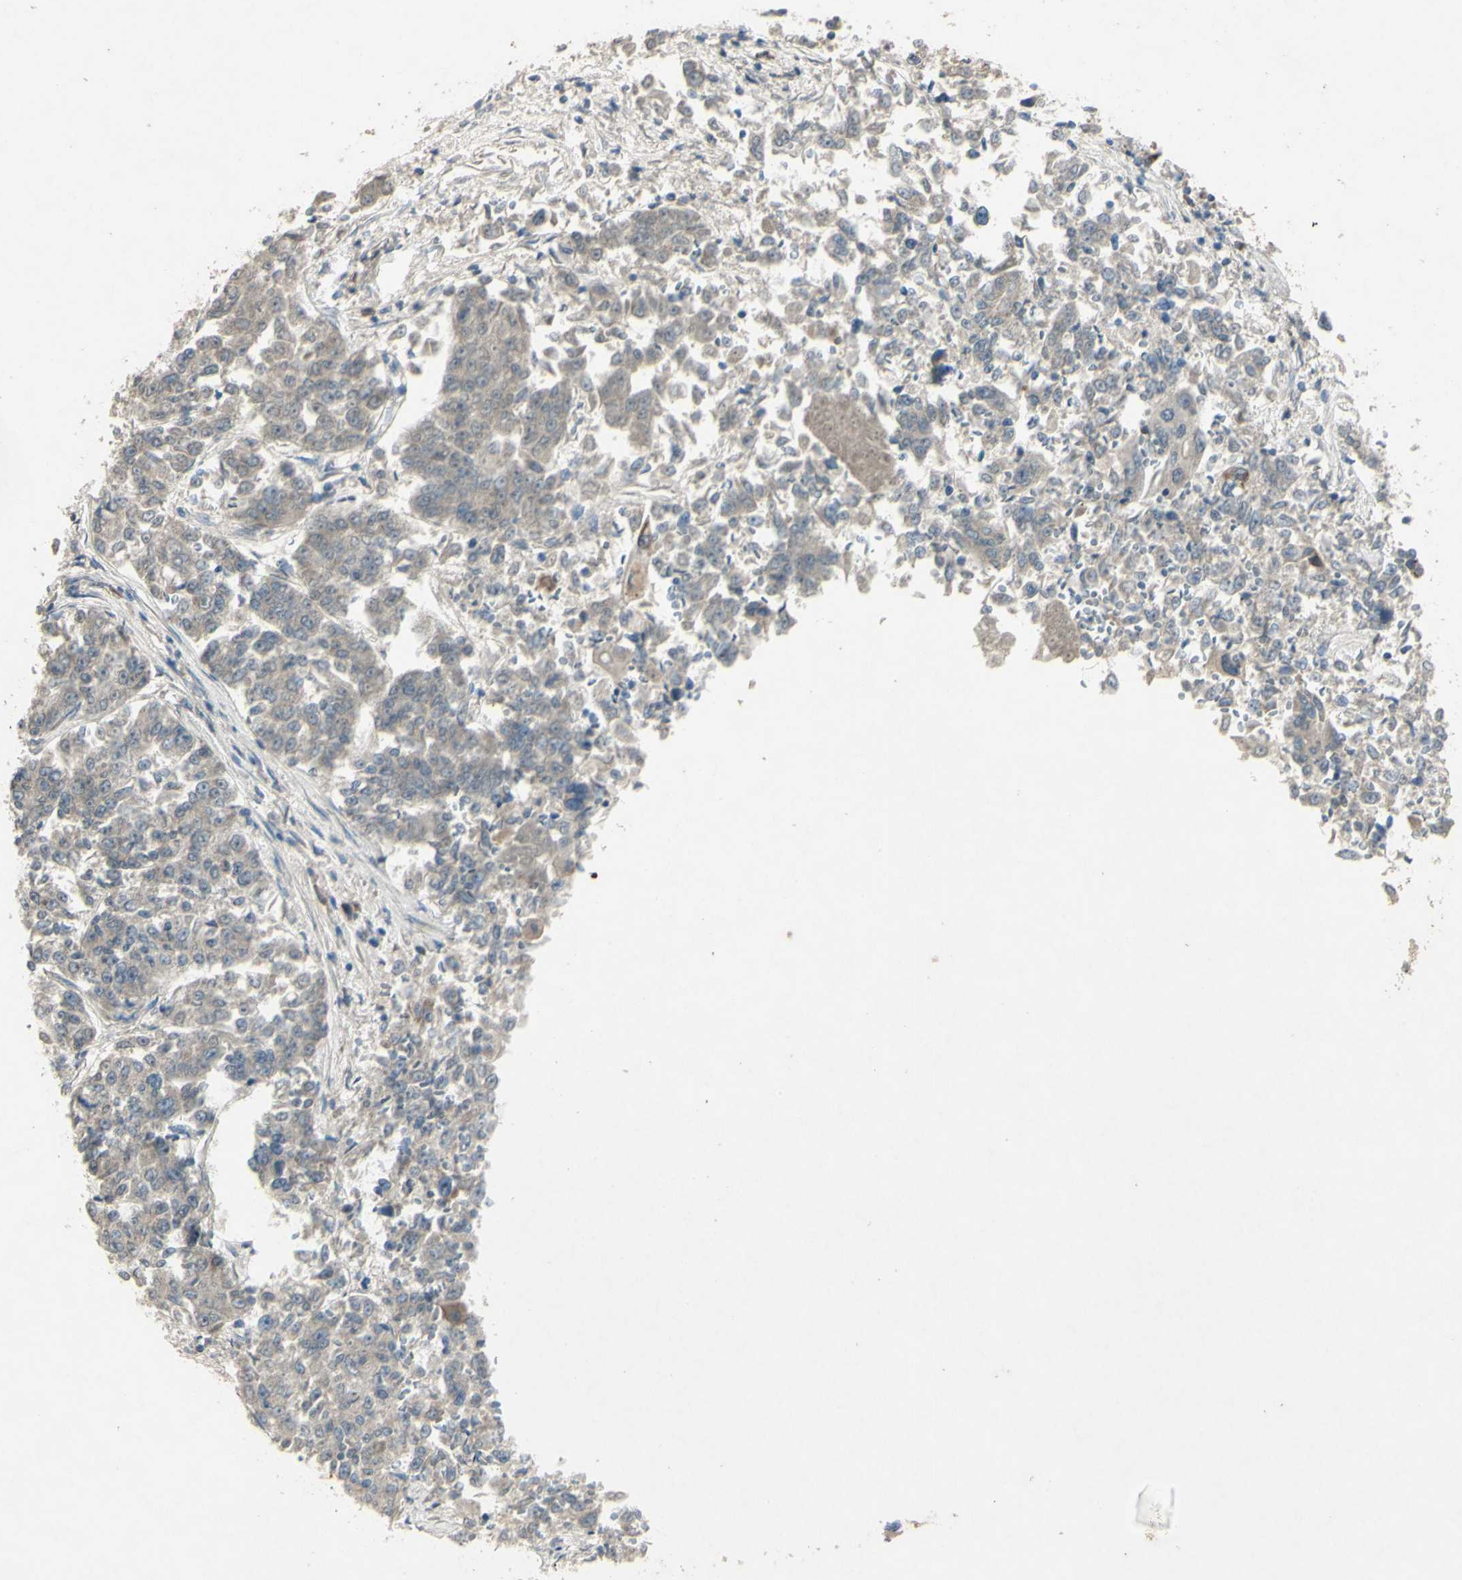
{"staining": {"intensity": "weak", "quantity": ">75%", "location": "cytoplasmic/membranous"}, "tissue": "lung cancer", "cell_type": "Tumor cells", "image_type": "cancer", "snomed": [{"axis": "morphology", "description": "Adenocarcinoma, NOS"}, {"axis": "topography", "description": "Lung"}], "caption": "This is an image of immunohistochemistry staining of lung cancer (adenocarcinoma), which shows weak positivity in the cytoplasmic/membranous of tumor cells.", "gene": "TIMM21", "patient": {"sex": "male", "age": 84}}